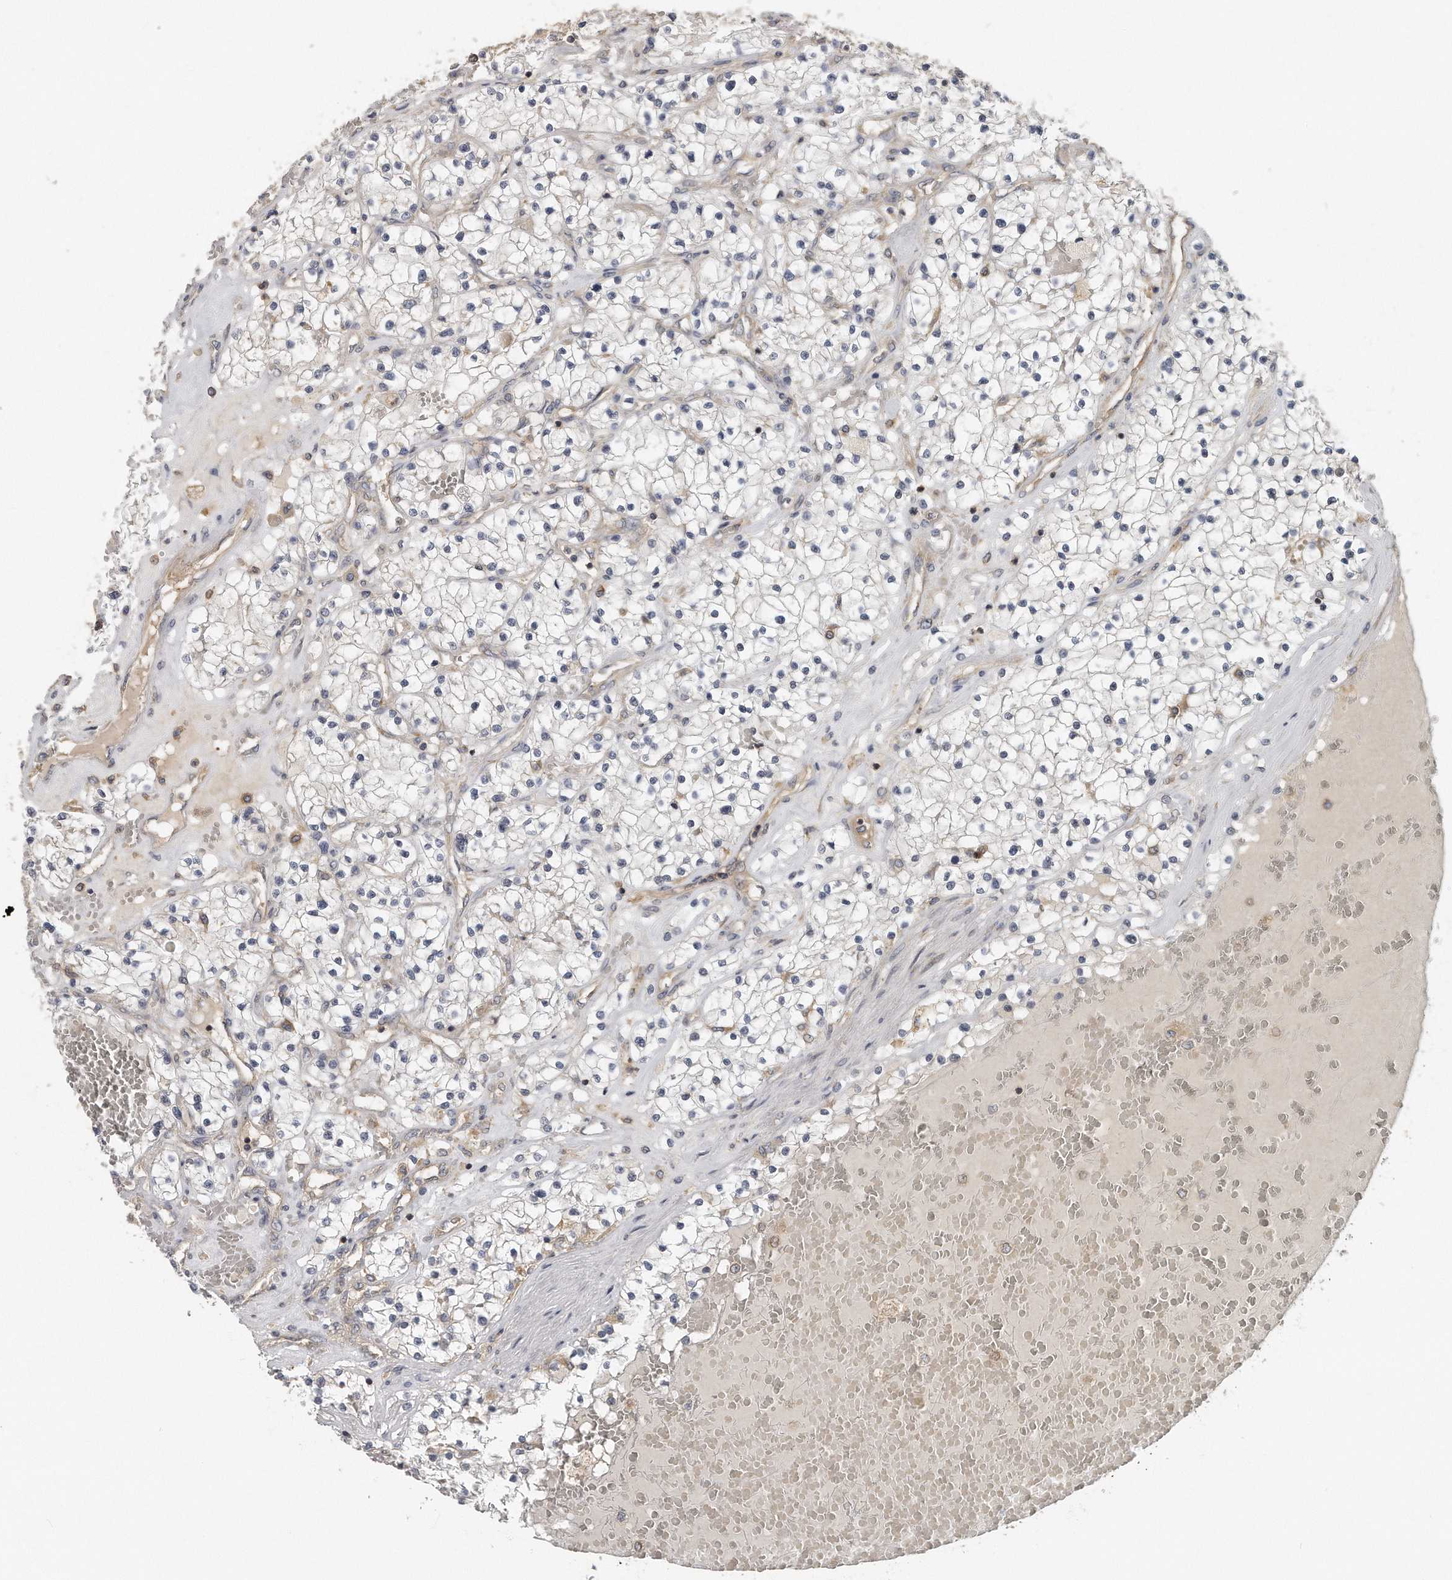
{"staining": {"intensity": "negative", "quantity": "none", "location": "none"}, "tissue": "renal cancer", "cell_type": "Tumor cells", "image_type": "cancer", "snomed": [{"axis": "morphology", "description": "Normal tissue, NOS"}, {"axis": "morphology", "description": "Adenocarcinoma, NOS"}, {"axis": "topography", "description": "Kidney"}], "caption": "Immunohistochemistry histopathology image of renal cancer (adenocarcinoma) stained for a protein (brown), which displays no staining in tumor cells. (Stains: DAB (3,3'-diaminobenzidine) immunohistochemistry with hematoxylin counter stain, Microscopy: brightfield microscopy at high magnification).", "gene": "EIF3I", "patient": {"sex": "male", "age": 68}}